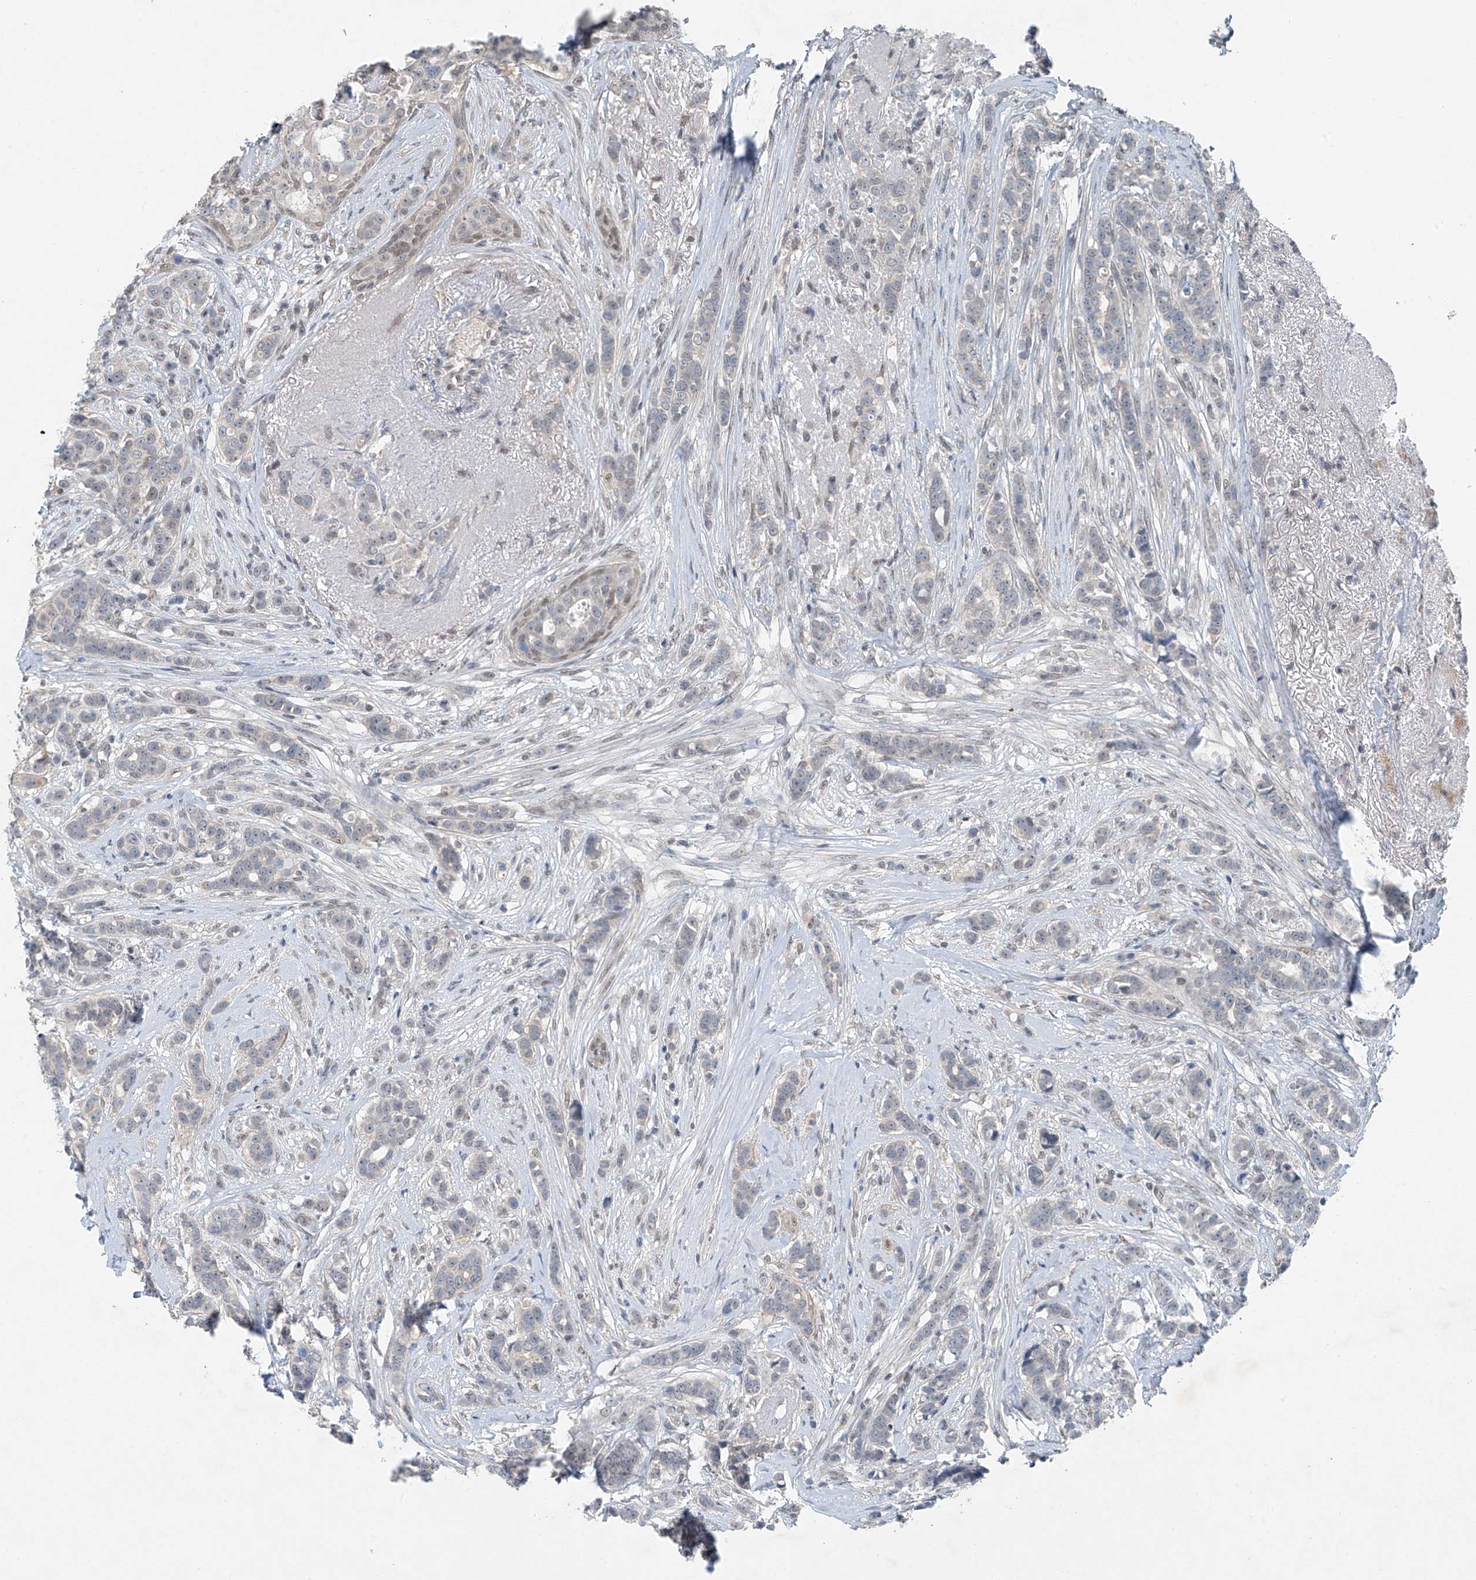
{"staining": {"intensity": "negative", "quantity": "none", "location": "none"}, "tissue": "breast cancer", "cell_type": "Tumor cells", "image_type": "cancer", "snomed": [{"axis": "morphology", "description": "Lobular carcinoma"}, {"axis": "topography", "description": "Breast"}], "caption": "Tumor cells are negative for brown protein staining in breast cancer.", "gene": "TAF8", "patient": {"sex": "female", "age": 51}}